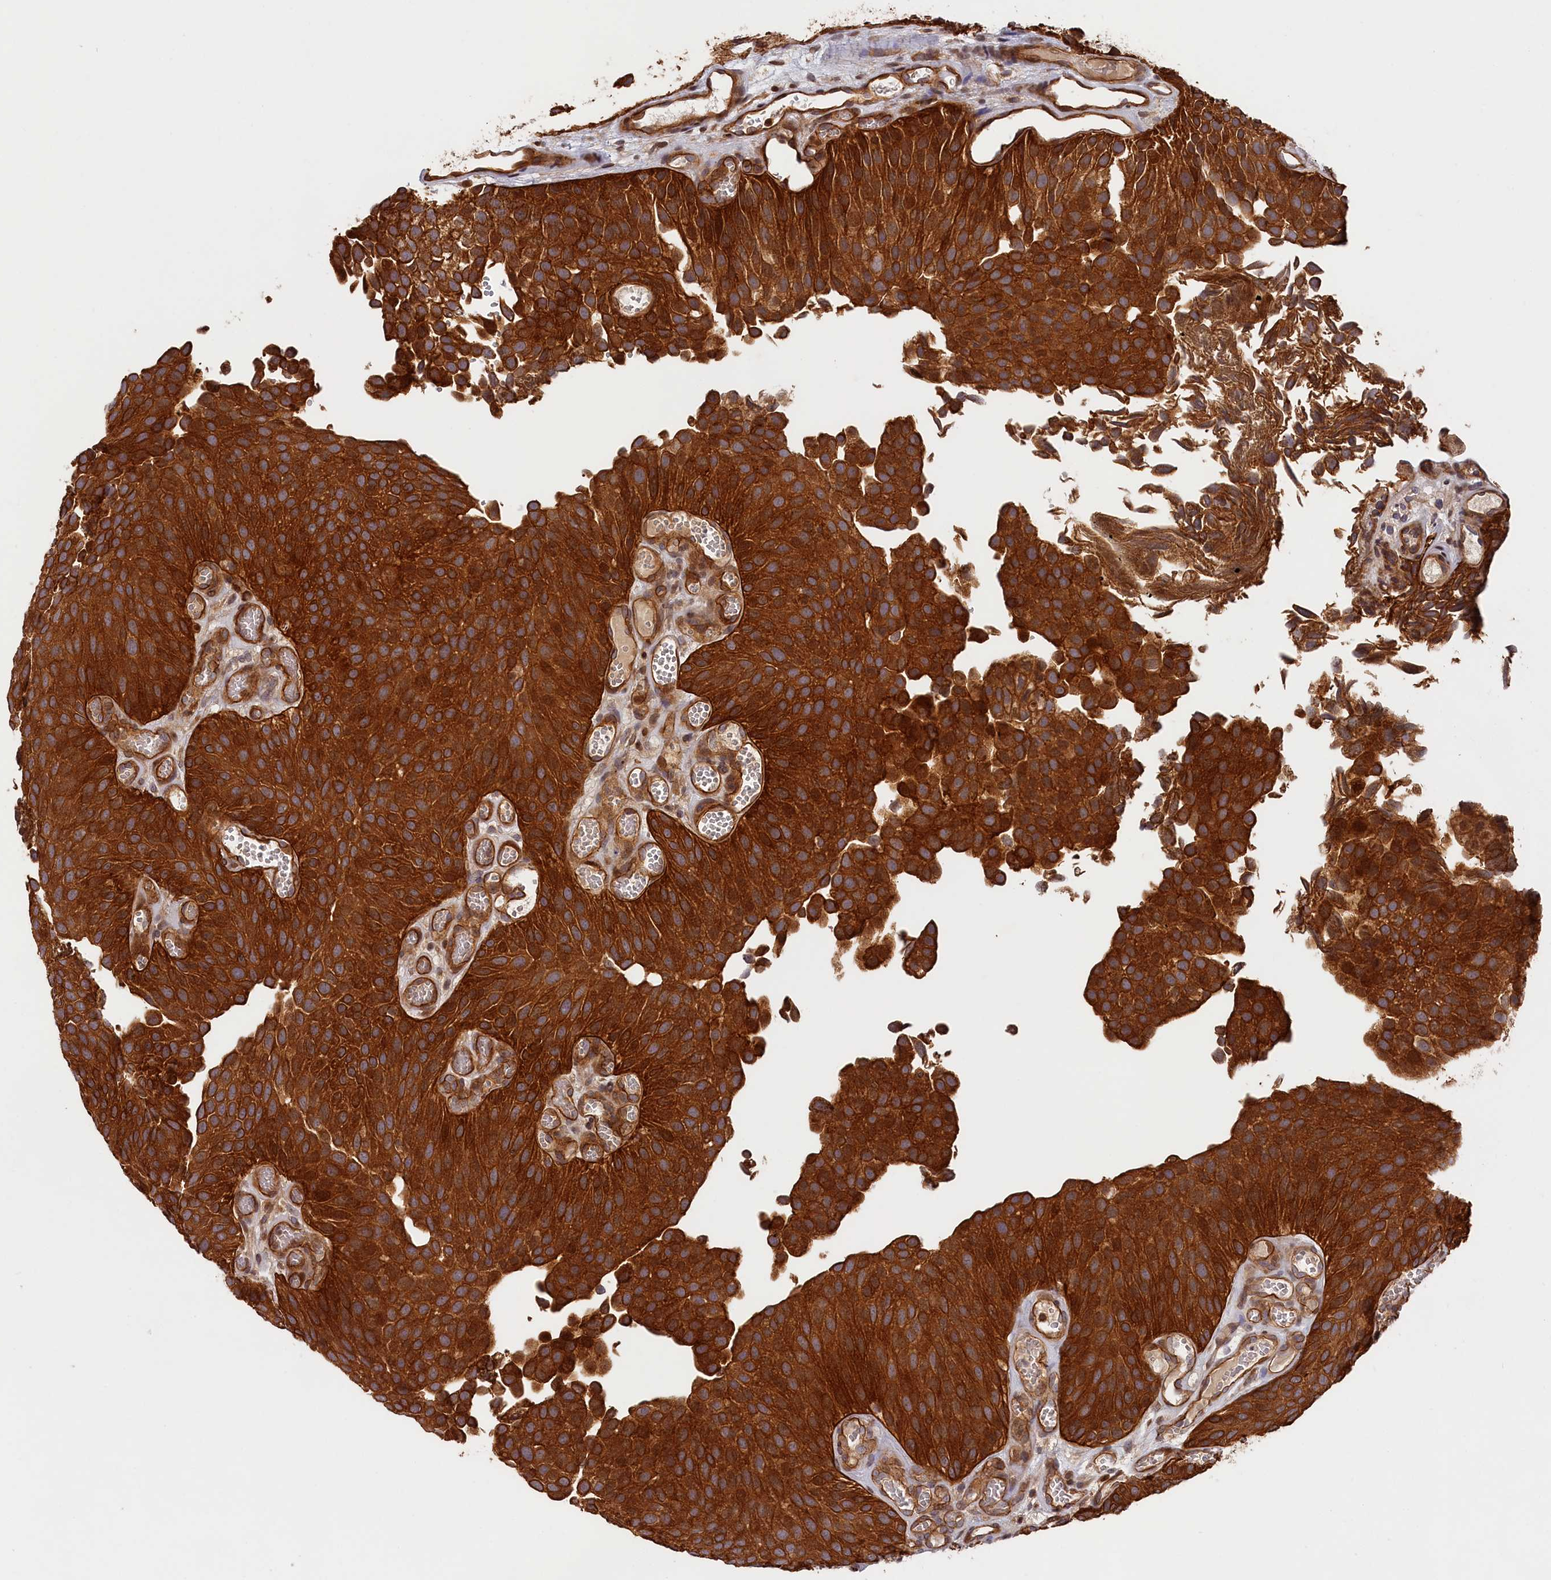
{"staining": {"intensity": "strong", "quantity": ">75%", "location": "cytoplasmic/membranous"}, "tissue": "urothelial cancer", "cell_type": "Tumor cells", "image_type": "cancer", "snomed": [{"axis": "morphology", "description": "Urothelial carcinoma, Low grade"}, {"axis": "topography", "description": "Urinary bladder"}], "caption": "This histopathology image displays IHC staining of low-grade urothelial carcinoma, with high strong cytoplasmic/membranous positivity in about >75% of tumor cells.", "gene": "CEP44", "patient": {"sex": "male", "age": 89}}